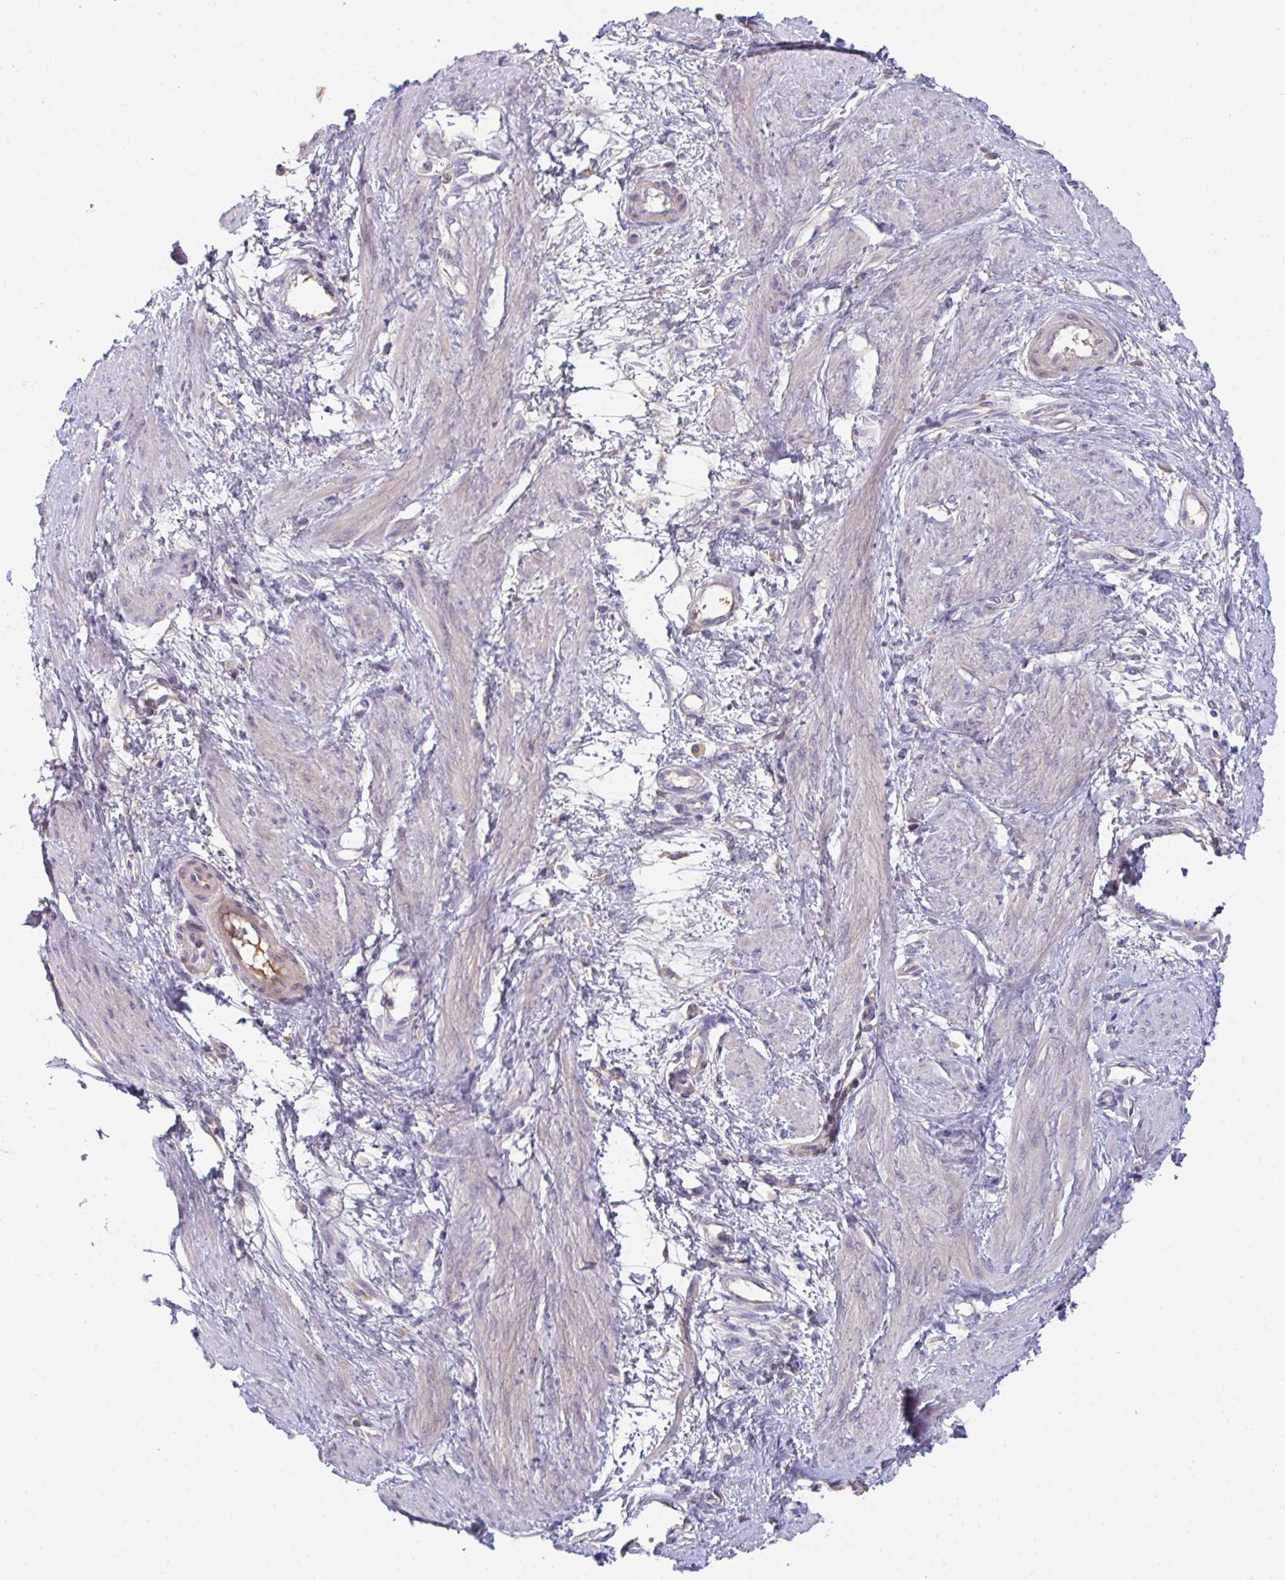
{"staining": {"intensity": "negative", "quantity": "none", "location": "none"}, "tissue": "smooth muscle", "cell_type": "Smooth muscle cells", "image_type": "normal", "snomed": [{"axis": "morphology", "description": "Normal tissue, NOS"}, {"axis": "topography", "description": "Smooth muscle"}, {"axis": "topography", "description": "Uterus"}], "caption": "This photomicrograph is of benign smooth muscle stained with IHC to label a protein in brown with the nuclei are counter-stained blue. There is no staining in smooth muscle cells. (DAB immunohistochemistry (IHC) visualized using brightfield microscopy, high magnification).", "gene": "HGFAC", "patient": {"sex": "female", "age": 39}}